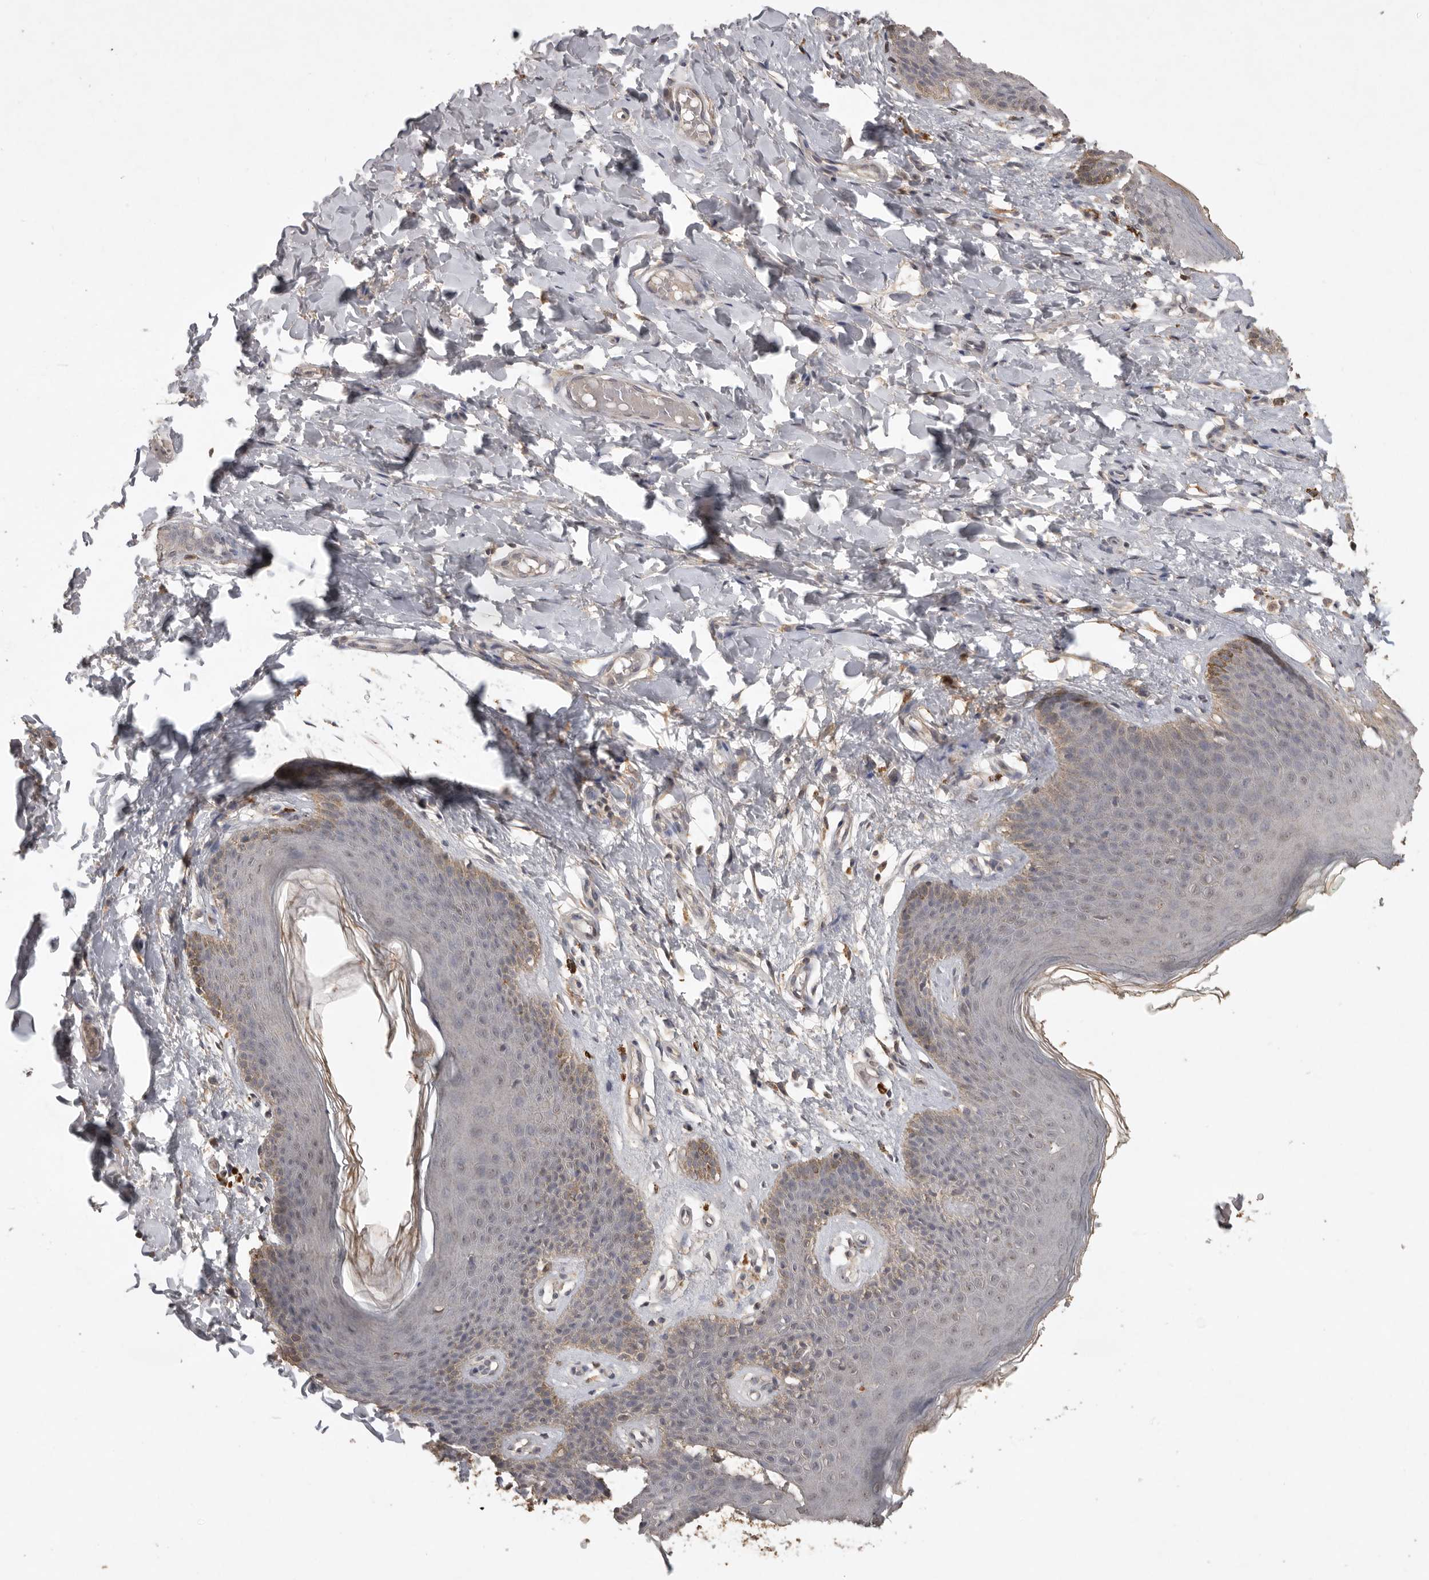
{"staining": {"intensity": "weak", "quantity": "<25%", "location": "cytoplasmic/membranous"}, "tissue": "skin", "cell_type": "Epidermal cells", "image_type": "normal", "snomed": [{"axis": "morphology", "description": "Normal tissue, NOS"}, {"axis": "topography", "description": "Vulva"}], "caption": "Human skin stained for a protein using immunohistochemistry reveals no staining in epidermal cells.", "gene": "ADAMTS4", "patient": {"sex": "female", "age": 66}}